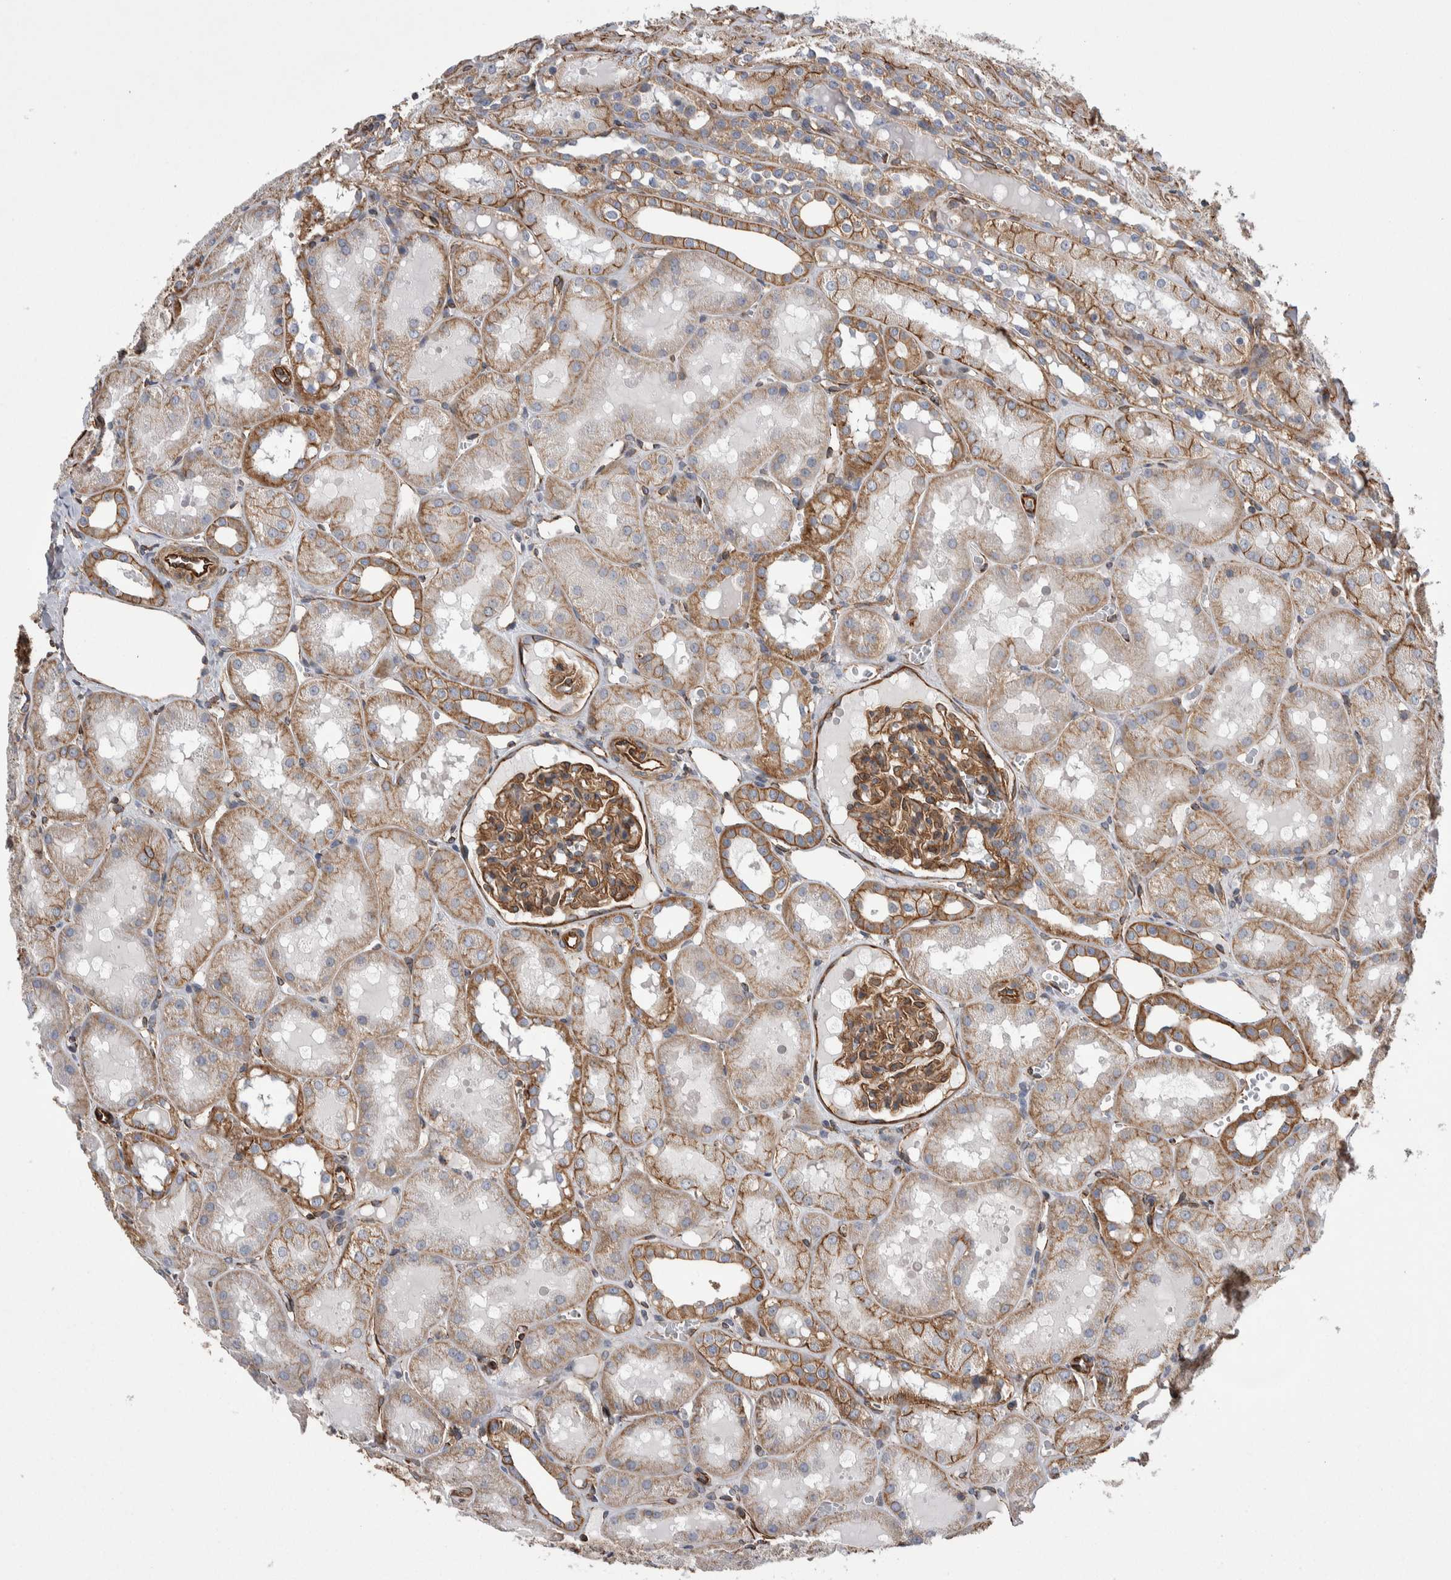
{"staining": {"intensity": "moderate", "quantity": ">75%", "location": "cytoplasmic/membranous"}, "tissue": "kidney", "cell_type": "Cells in glomeruli", "image_type": "normal", "snomed": [{"axis": "morphology", "description": "Normal tissue, NOS"}, {"axis": "topography", "description": "Kidney"}, {"axis": "topography", "description": "Urinary bladder"}], "caption": "Protein staining demonstrates moderate cytoplasmic/membranous staining in about >75% of cells in glomeruli in benign kidney. (DAB (3,3'-diaminobenzidine) = brown stain, brightfield microscopy at high magnification).", "gene": "KIF12", "patient": {"sex": "male", "age": 16}}